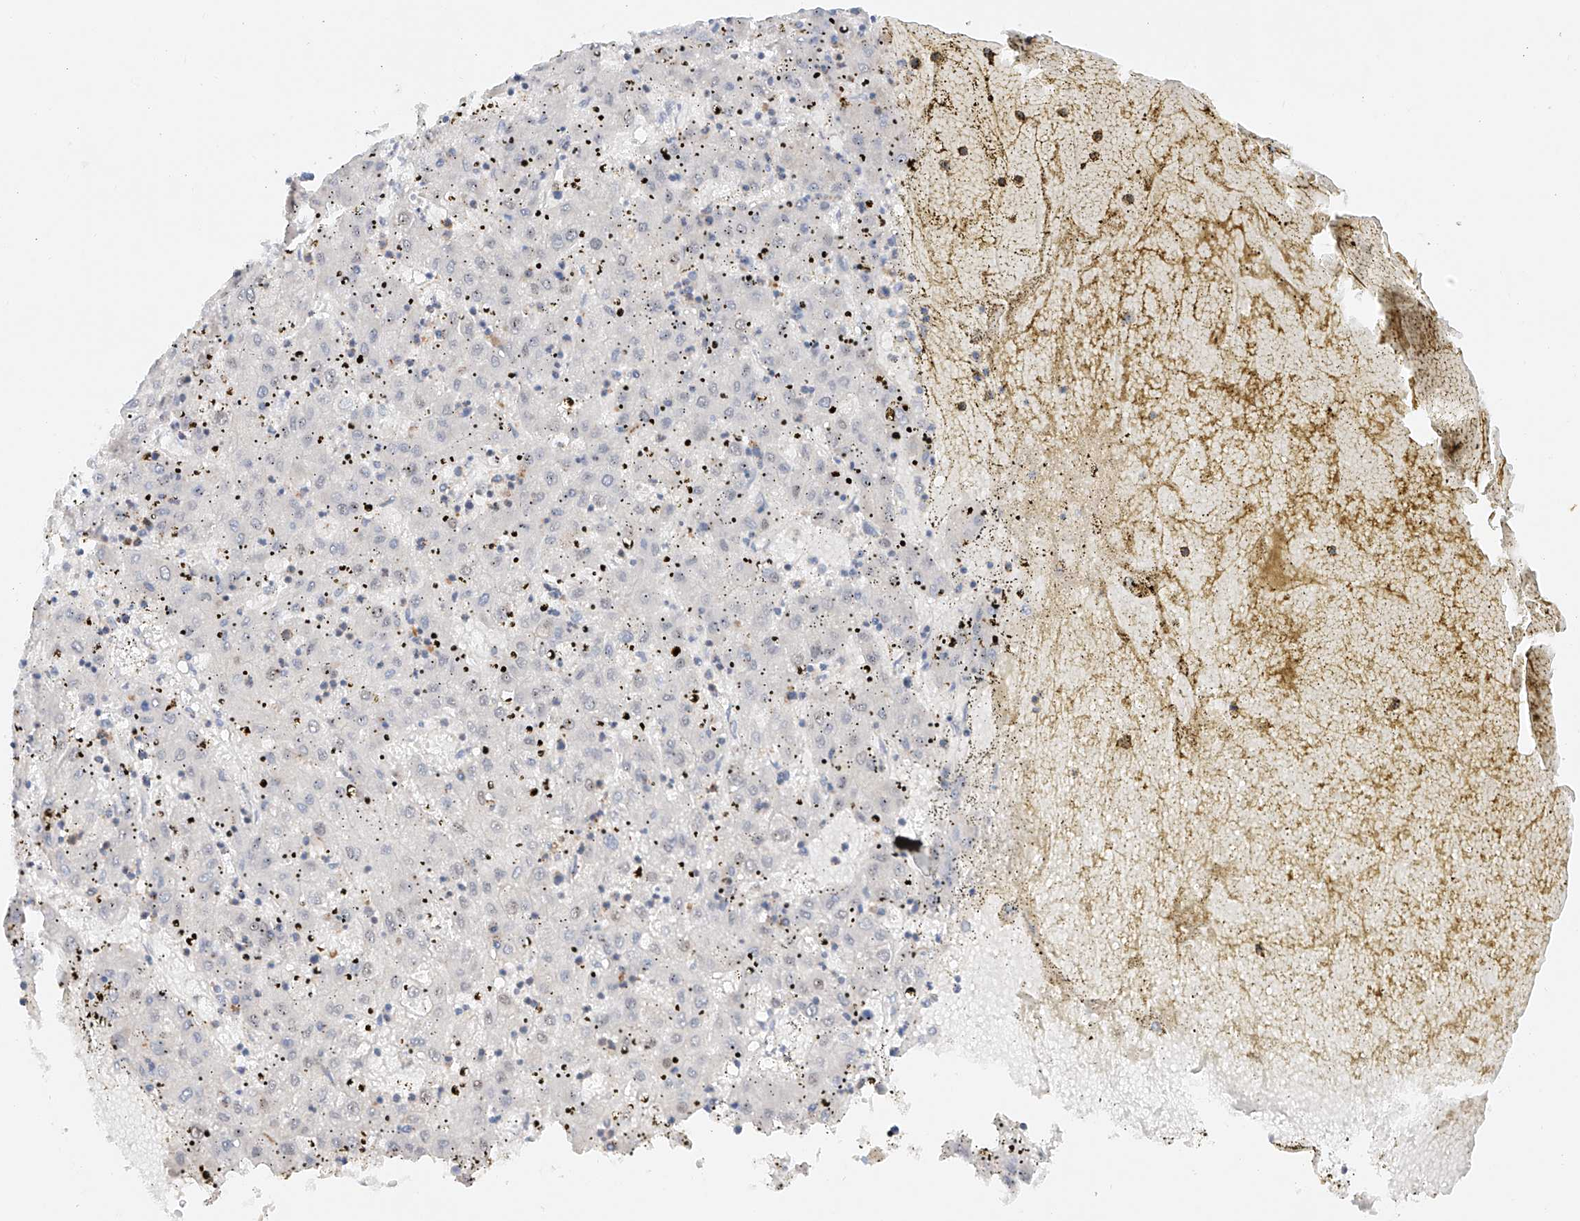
{"staining": {"intensity": "negative", "quantity": "none", "location": "none"}, "tissue": "liver cancer", "cell_type": "Tumor cells", "image_type": "cancer", "snomed": [{"axis": "morphology", "description": "Carcinoma, Hepatocellular, NOS"}, {"axis": "topography", "description": "Liver"}], "caption": "This micrograph is of liver cancer (hepatocellular carcinoma) stained with IHC to label a protein in brown with the nuclei are counter-stained blue. There is no positivity in tumor cells.", "gene": "MFN2", "patient": {"sex": "male", "age": 72}}